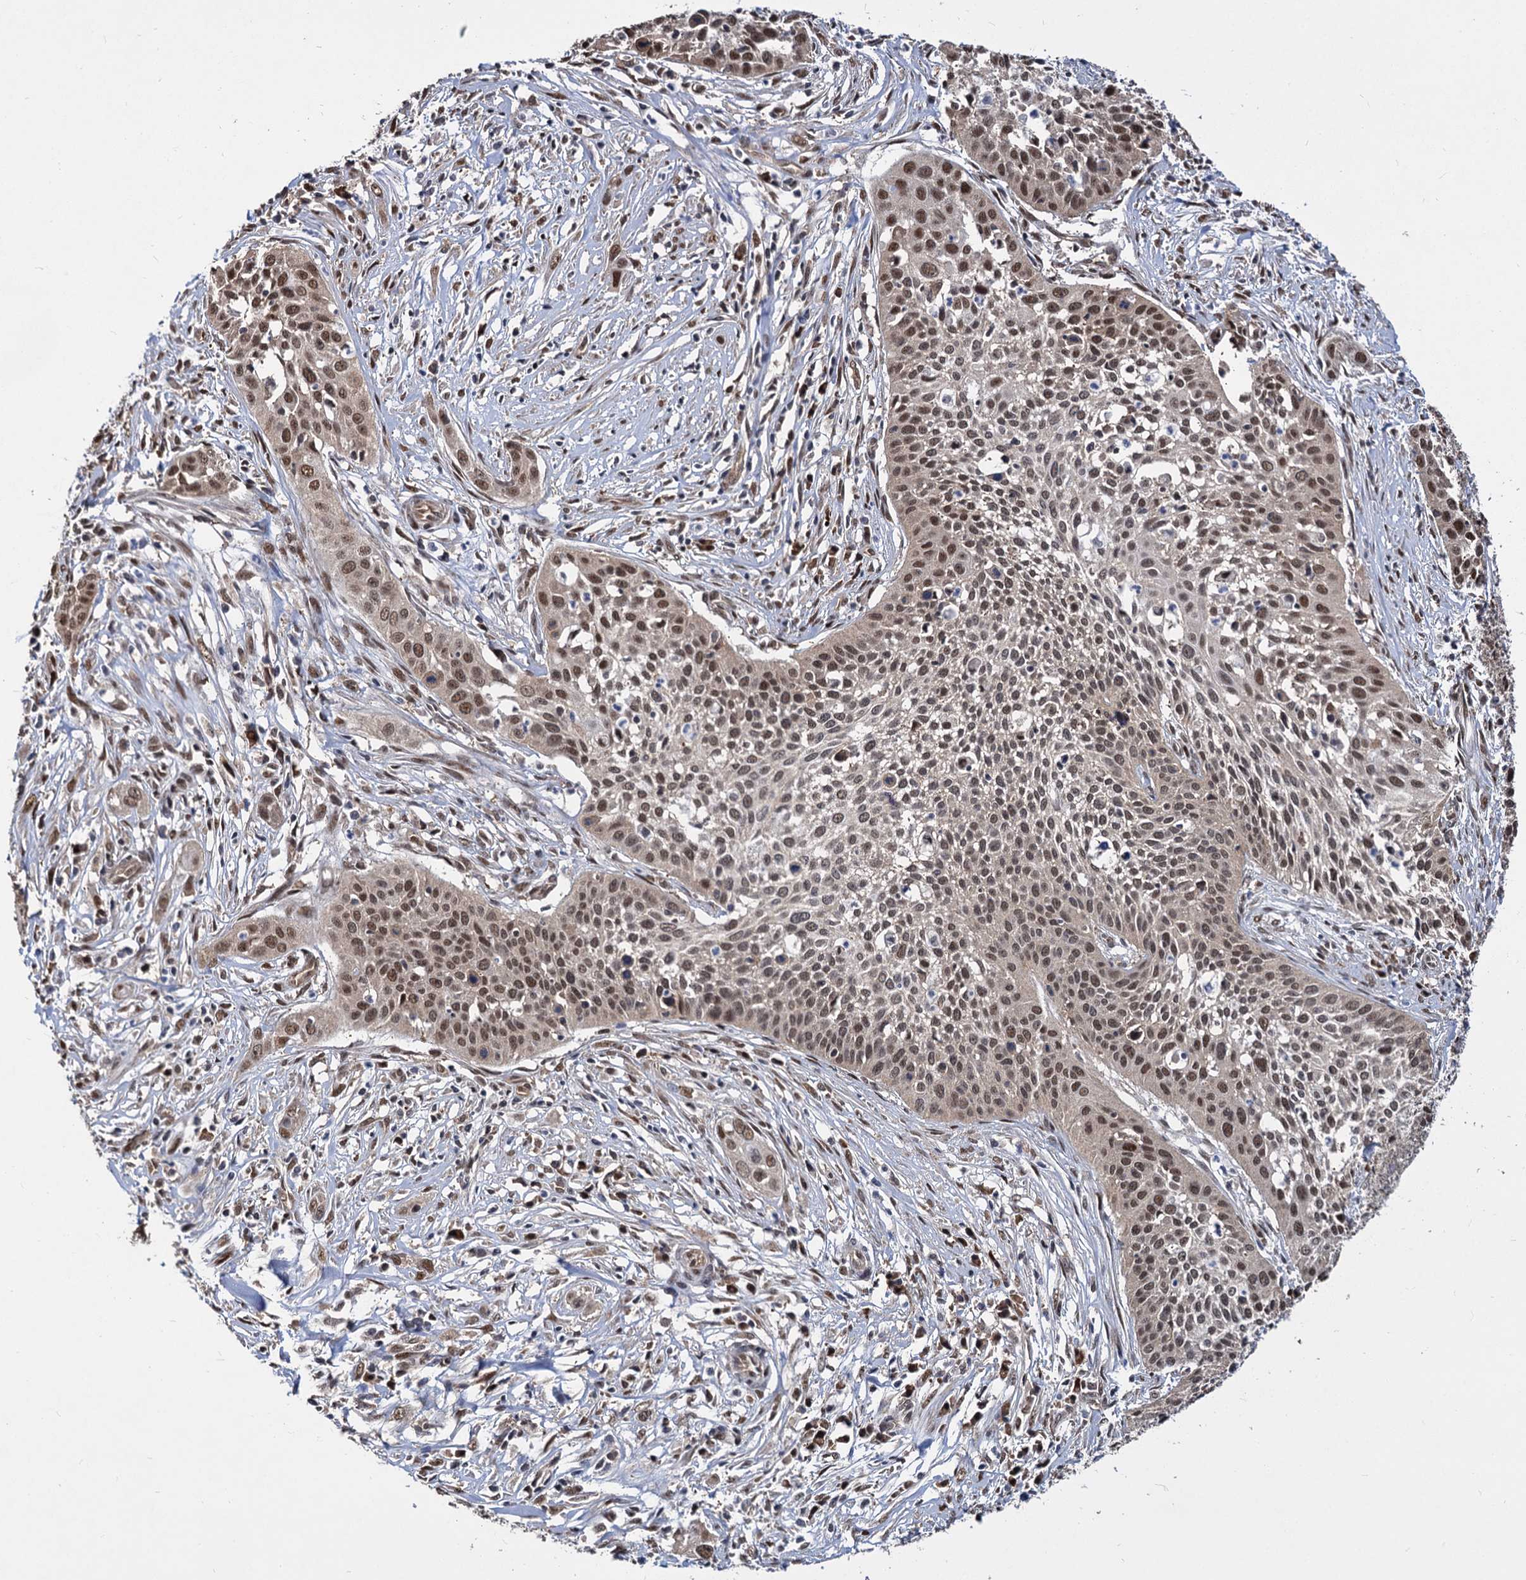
{"staining": {"intensity": "moderate", "quantity": ">75%", "location": "nuclear"}, "tissue": "cervical cancer", "cell_type": "Tumor cells", "image_type": "cancer", "snomed": [{"axis": "morphology", "description": "Squamous cell carcinoma, NOS"}, {"axis": "topography", "description": "Cervix"}], "caption": "Immunohistochemical staining of human cervical squamous cell carcinoma shows medium levels of moderate nuclear staining in approximately >75% of tumor cells.", "gene": "PSMD4", "patient": {"sex": "female", "age": 34}}